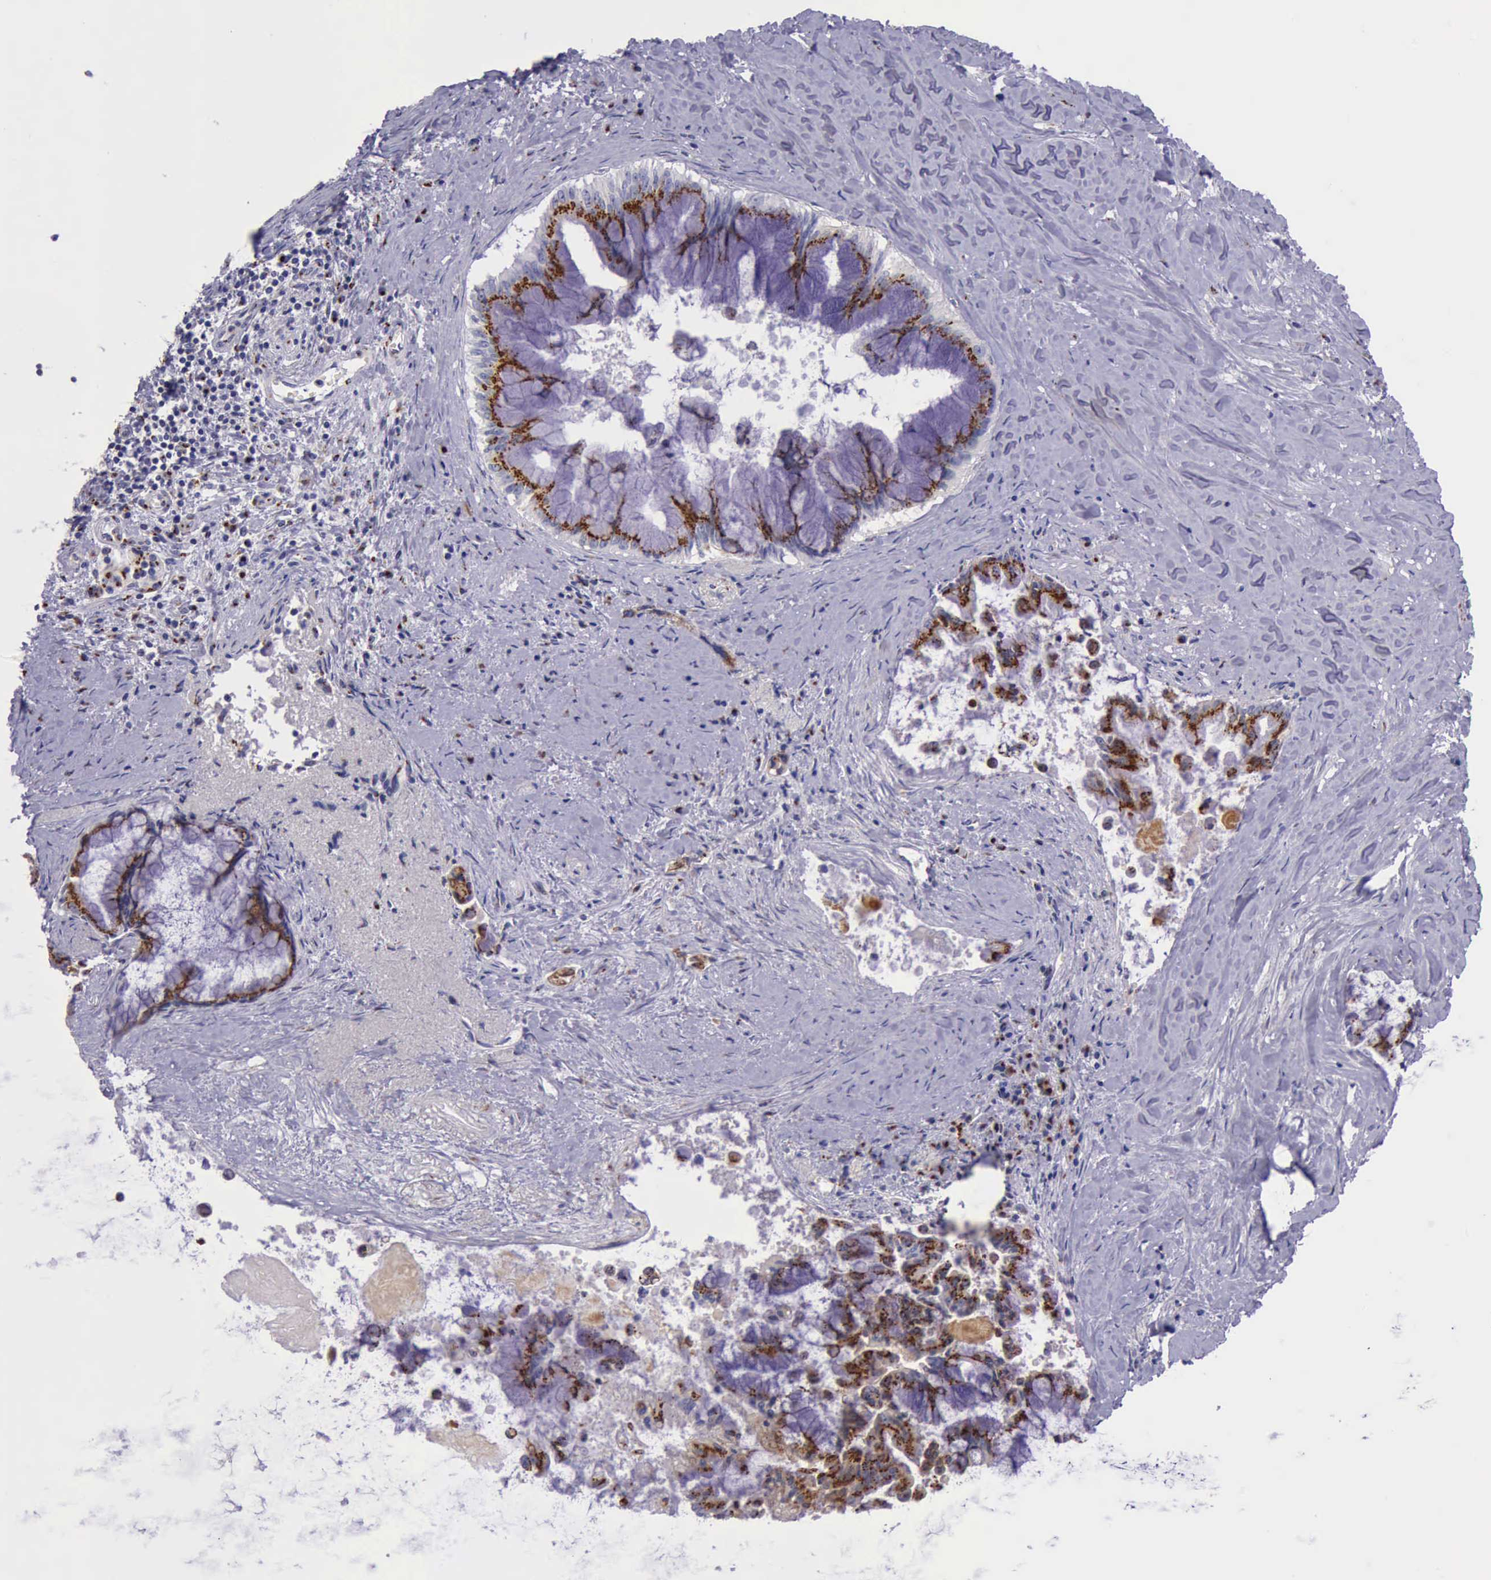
{"staining": {"intensity": "strong", "quantity": ">75%", "location": "cytoplasmic/membranous"}, "tissue": "pancreatic cancer", "cell_type": "Tumor cells", "image_type": "cancer", "snomed": [{"axis": "morphology", "description": "Adenocarcinoma, NOS"}, {"axis": "topography", "description": "Pancreas"}], "caption": "Protein staining of pancreatic adenocarcinoma tissue reveals strong cytoplasmic/membranous positivity in approximately >75% of tumor cells.", "gene": "GOLGA5", "patient": {"sex": "male", "age": 59}}